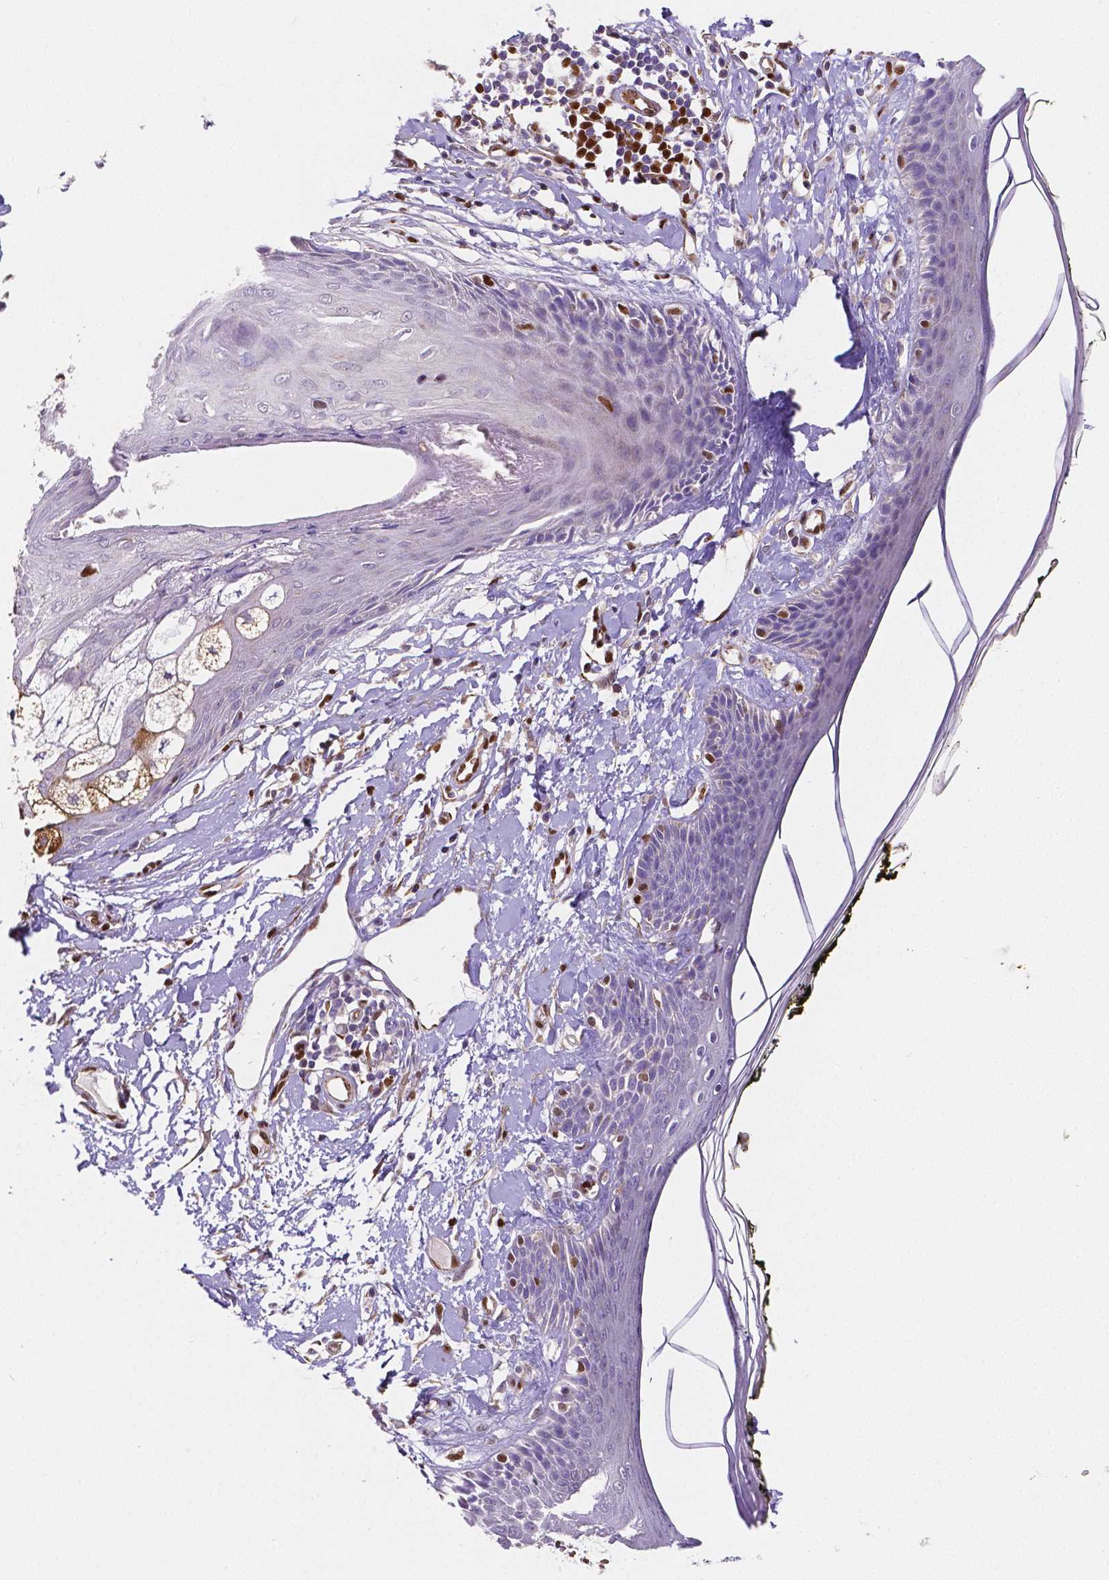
{"staining": {"intensity": "negative", "quantity": "none", "location": "none"}, "tissue": "skin", "cell_type": "Fibroblasts", "image_type": "normal", "snomed": [{"axis": "morphology", "description": "Normal tissue, NOS"}, {"axis": "topography", "description": "Skin"}], "caption": "Immunohistochemical staining of normal skin reveals no significant staining in fibroblasts. (DAB immunohistochemistry visualized using brightfield microscopy, high magnification).", "gene": "MEF2C", "patient": {"sex": "male", "age": 76}}